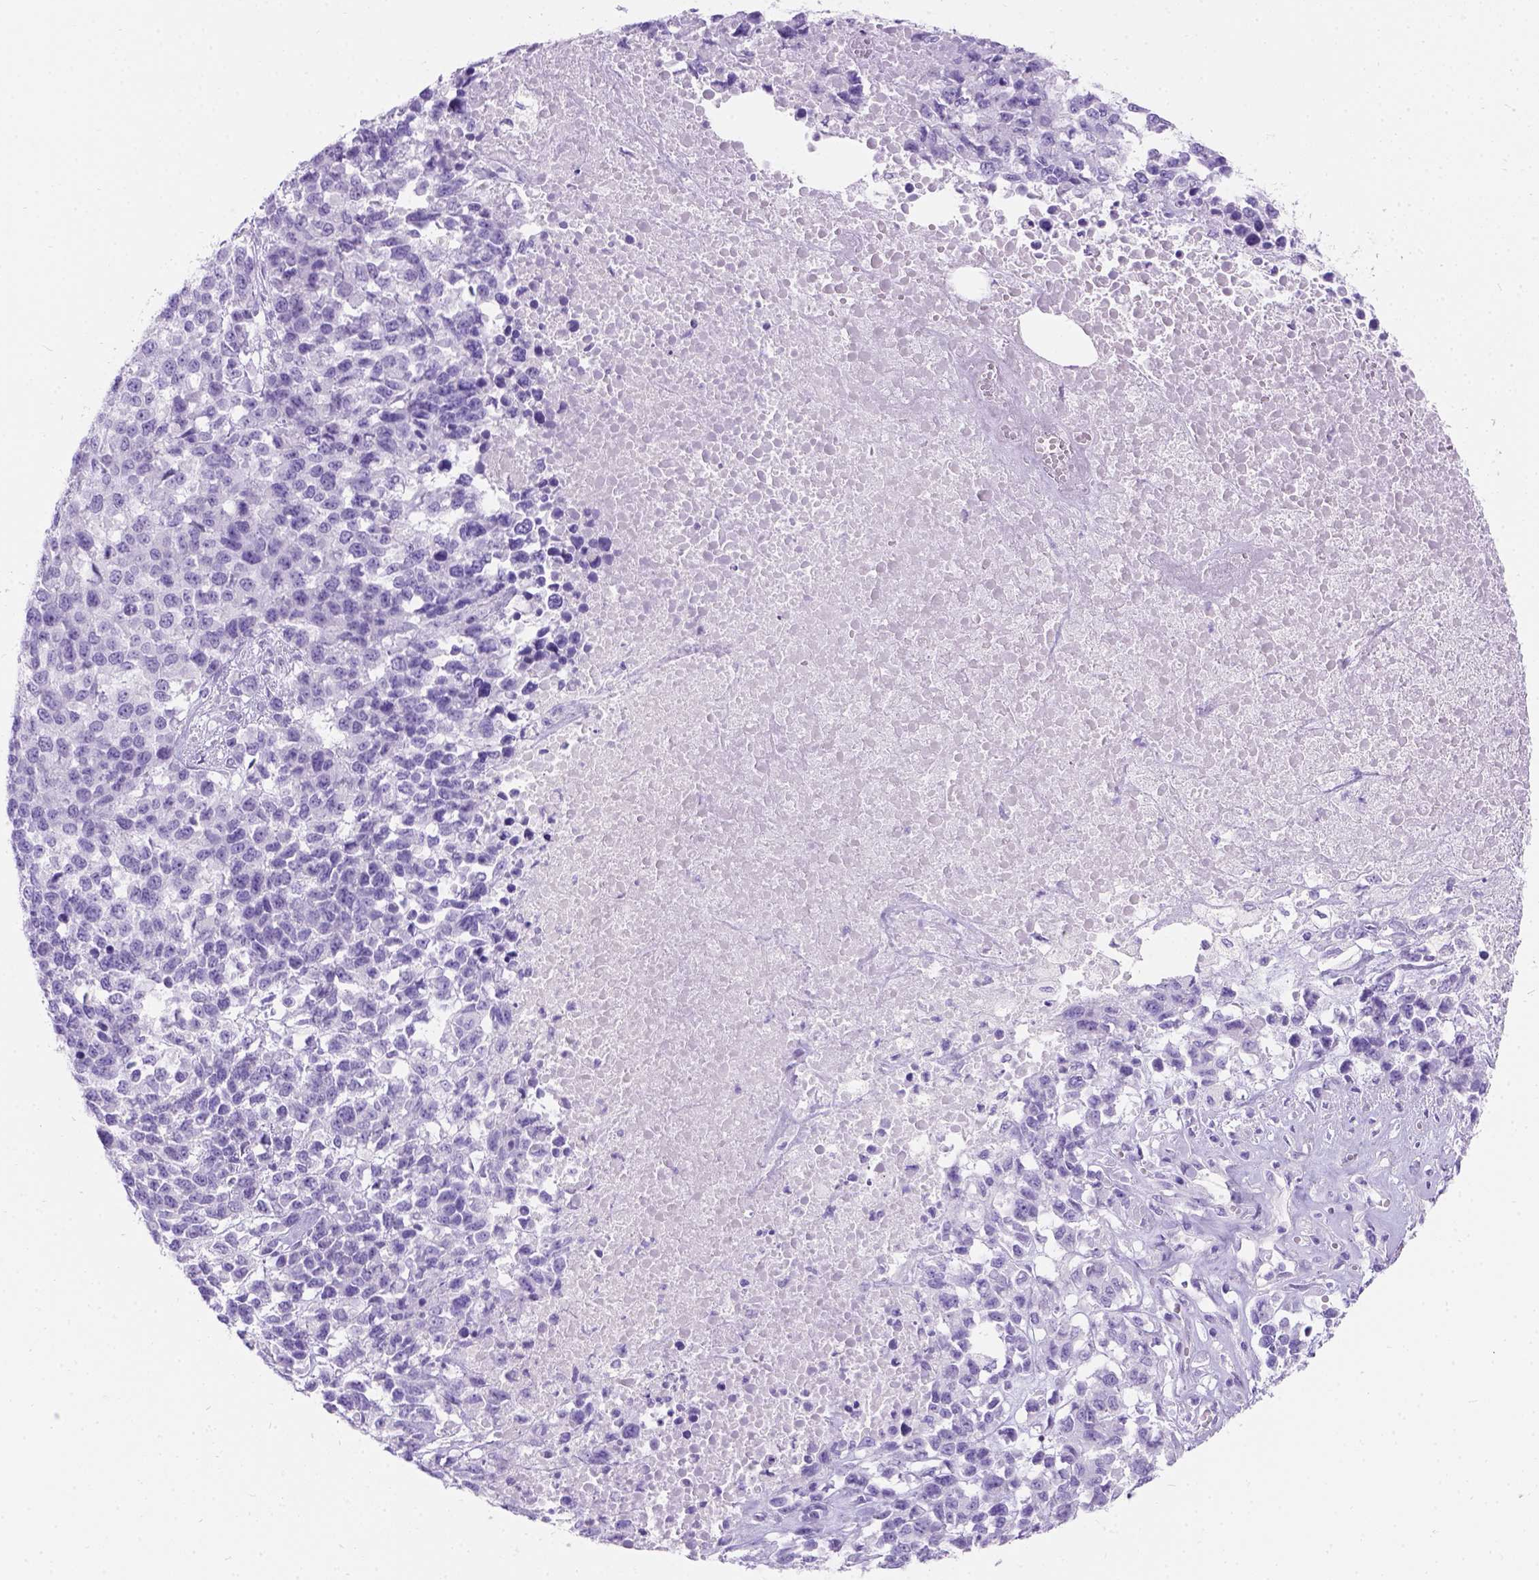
{"staining": {"intensity": "negative", "quantity": "none", "location": "none"}, "tissue": "melanoma", "cell_type": "Tumor cells", "image_type": "cancer", "snomed": [{"axis": "morphology", "description": "Malignant melanoma, Metastatic site"}, {"axis": "topography", "description": "Skin"}], "caption": "The photomicrograph exhibits no staining of tumor cells in malignant melanoma (metastatic site). The staining is performed using DAB brown chromogen with nuclei counter-stained in using hematoxylin.", "gene": "C7orf57", "patient": {"sex": "male", "age": 84}}